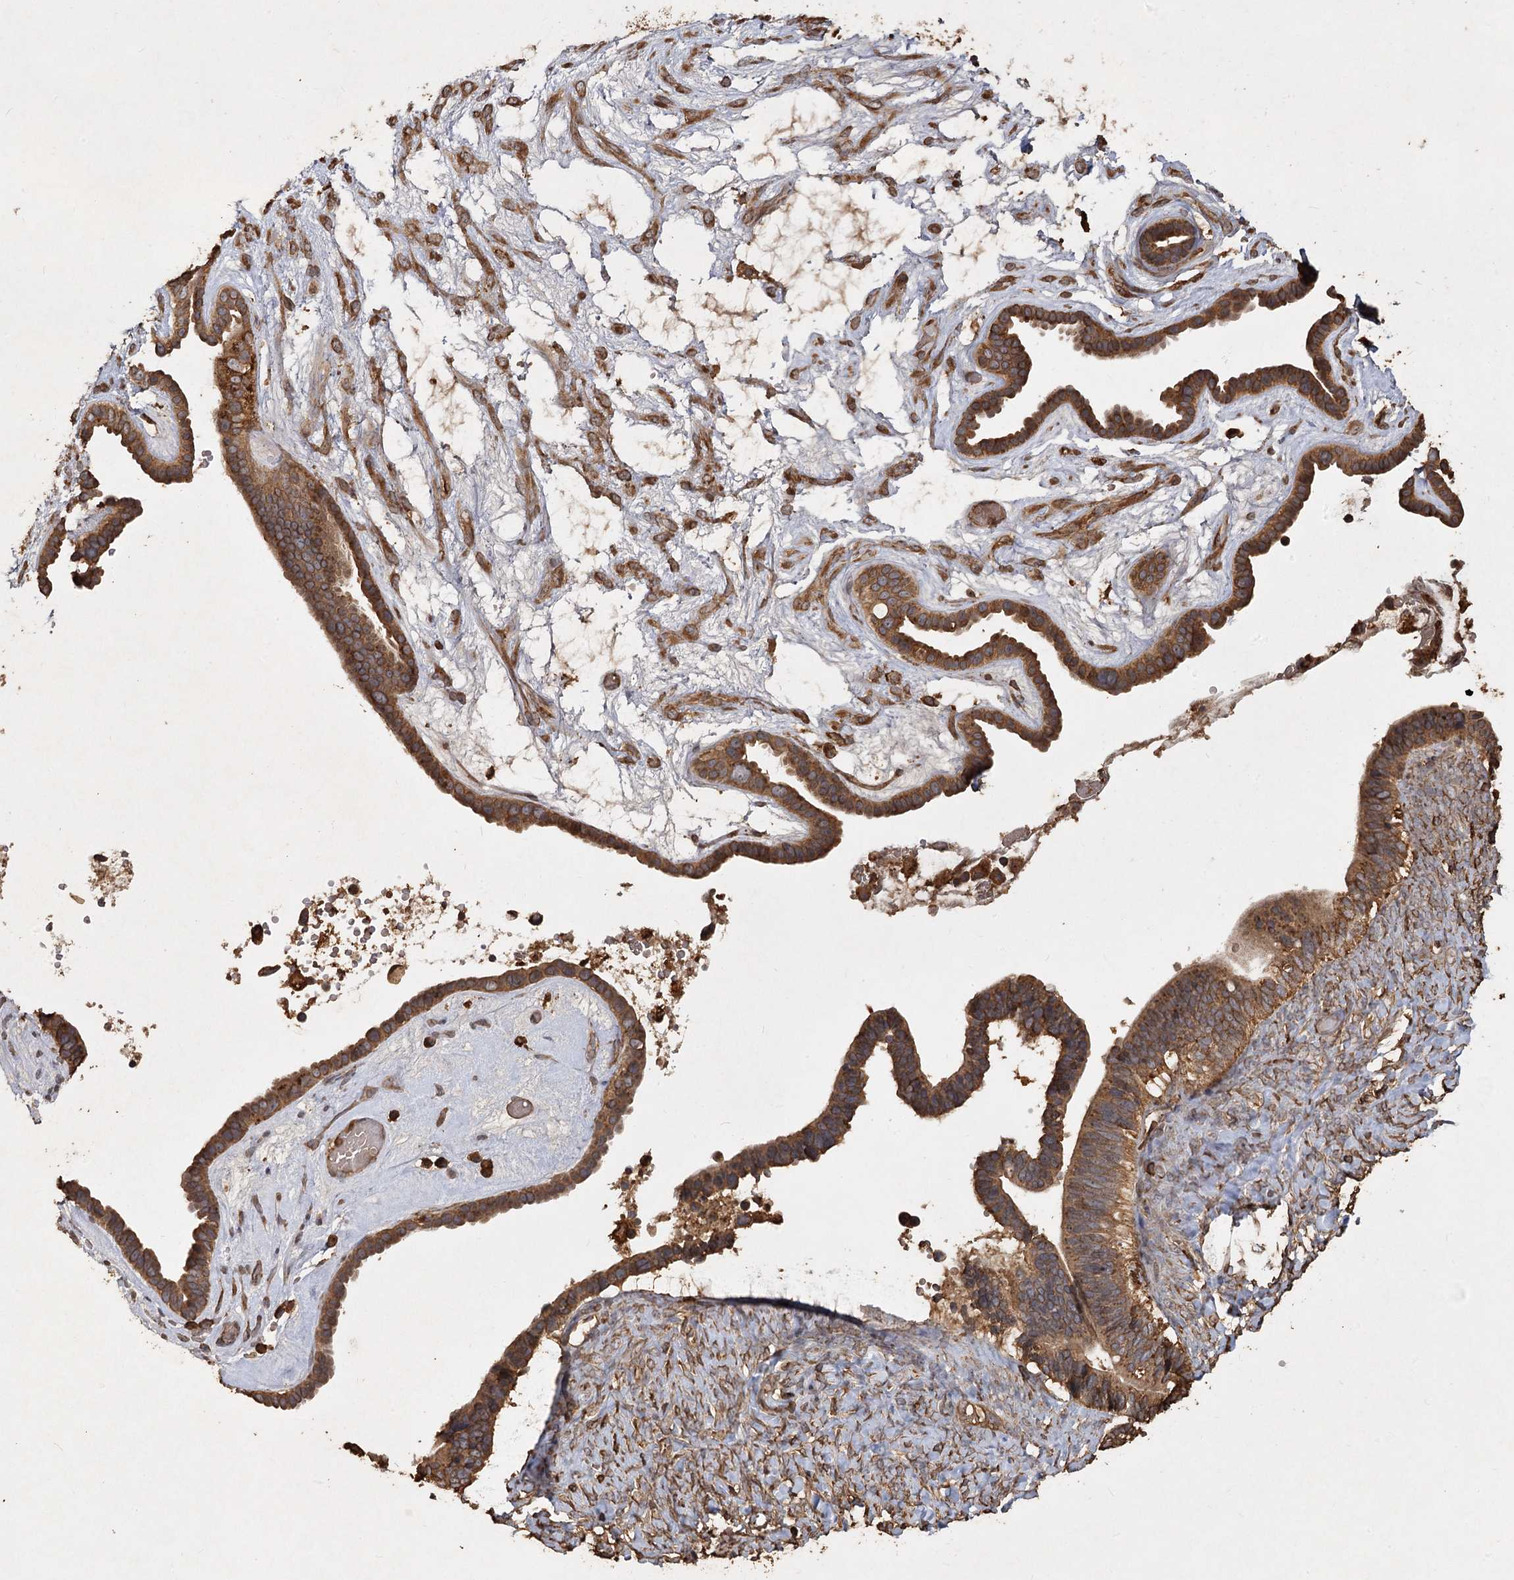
{"staining": {"intensity": "moderate", "quantity": ">75%", "location": "cytoplasmic/membranous"}, "tissue": "ovarian cancer", "cell_type": "Tumor cells", "image_type": "cancer", "snomed": [{"axis": "morphology", "description": "Cystadenocarcinoma, serous, NOS"}, {"axis": "topography", "description": "Ovary"}], "caption": "DAB (3,3'-diaminobenzidine) immunohistochemical staining of ovarian cancer reveals moderate cytoplasmic/membranous protein staining in about >75% of tumor cells.", "gene": "PIK3C2A", "patient": {"sex": "female", "age": 56}}